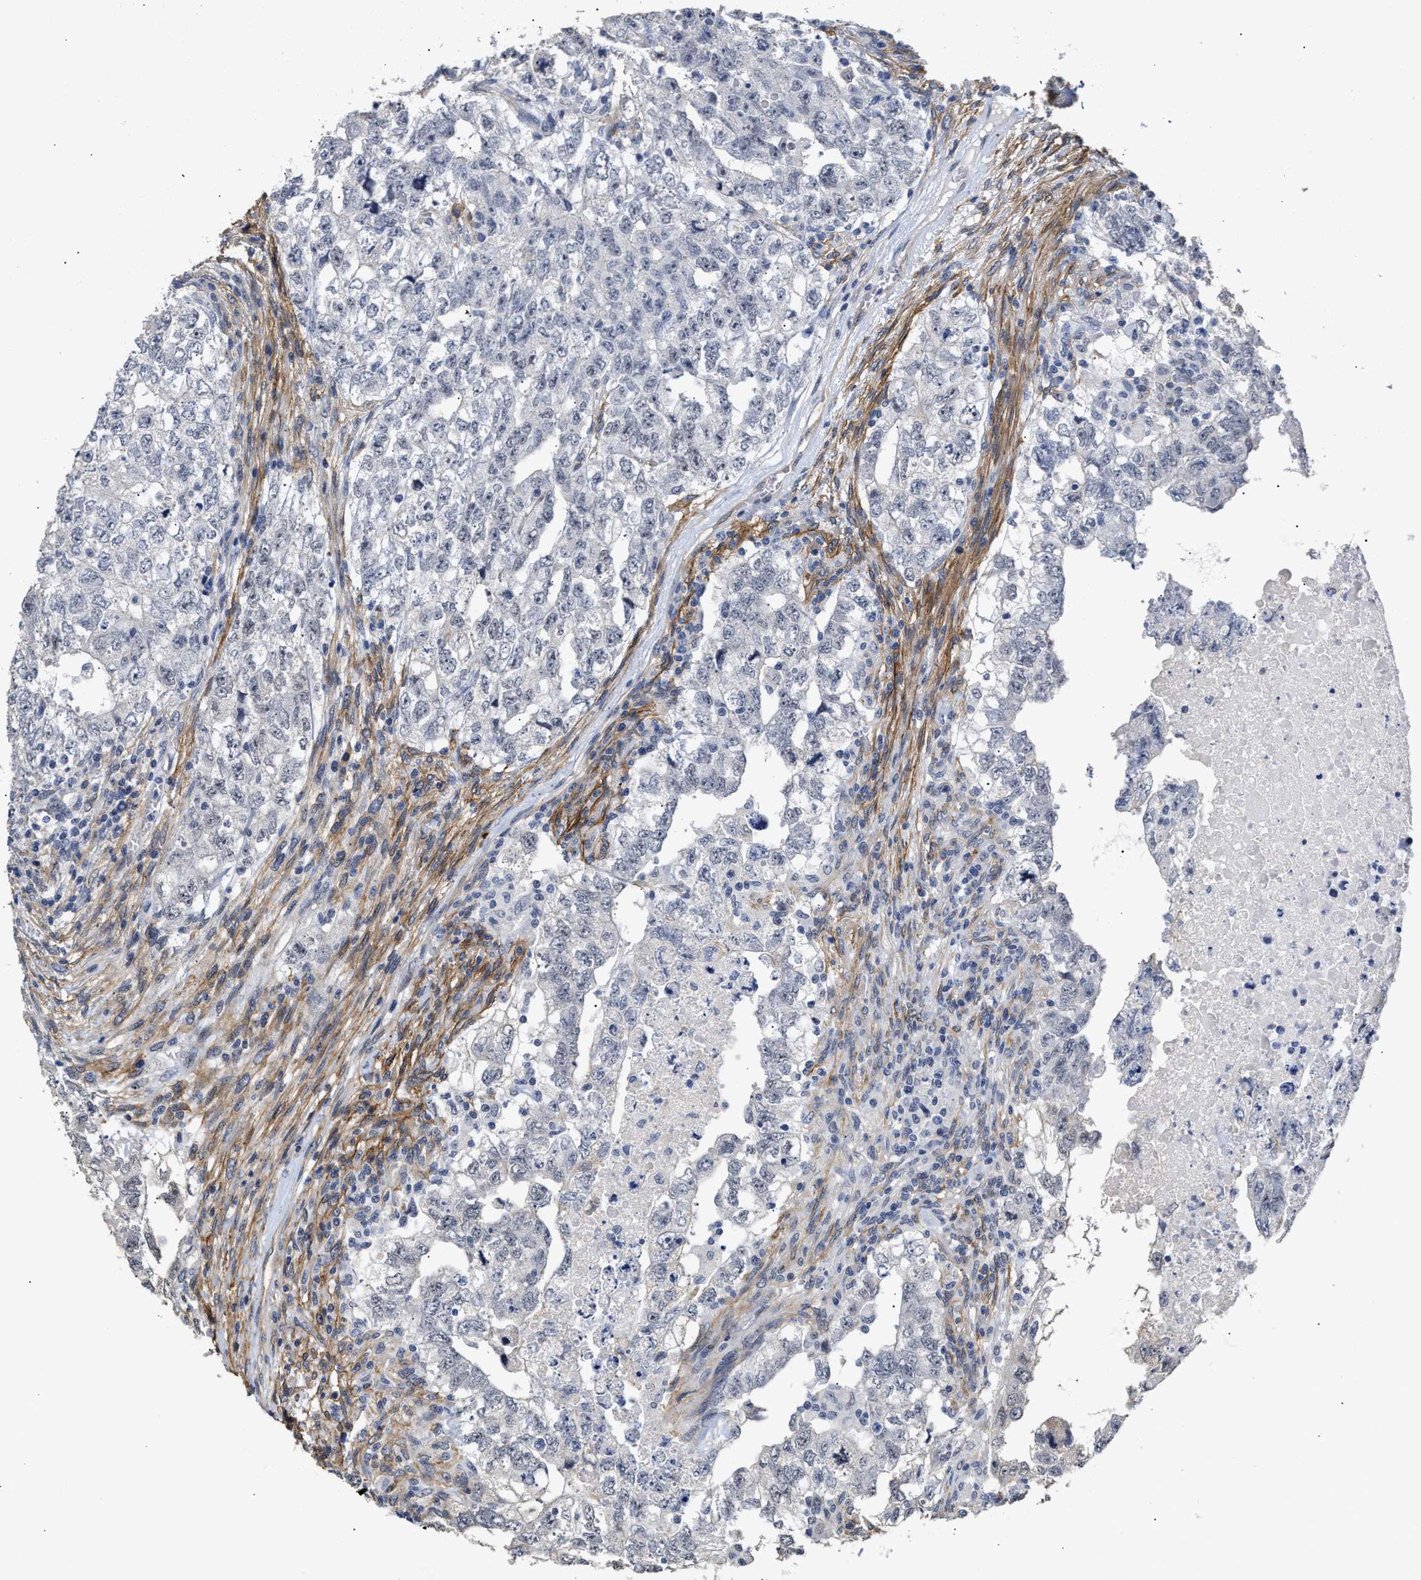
{"staining": {"intensity": "negative", "quantity": "none", "location": "none"}, "tissue": "testis cancer", "cell_type": "Tumor cells", "image_type": "cancer", "snomed": [{"axis": "morphology", "description": "Carcinoma, Embryonal, NOS"}, {"axis": "topography", "description": "Testis"}], "caption": "Tumor cells show no significant staining in testis embryonal carcinoma.", "gene": "AHNAK2", "patient": {"sex": "male", "age": 36}}